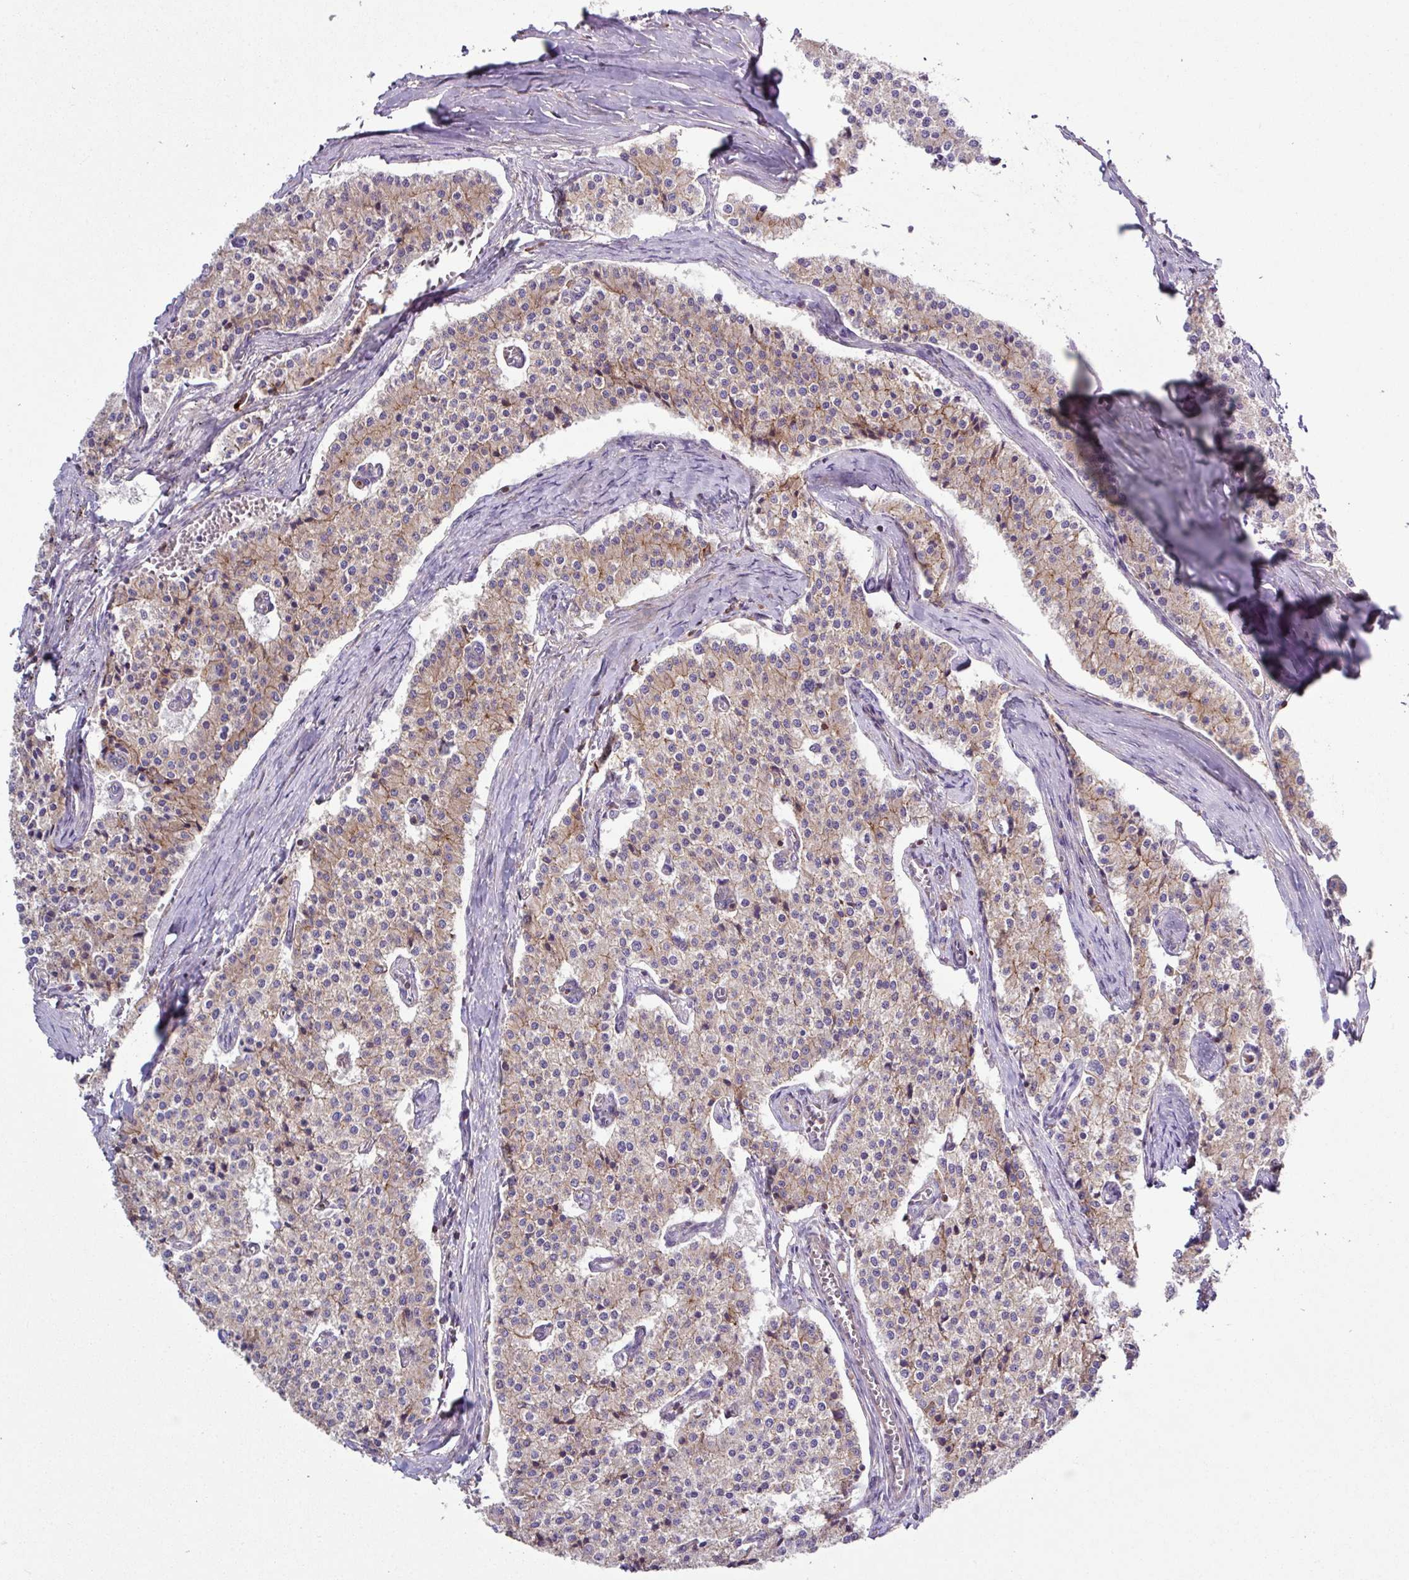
{"staining": {"intensity": "weak", "quantity": "<25%", "location": "cytoplasmic/membranous"}, "tissue": "carcinoid", "cell_type": "Tumor cells", "image_type": "cancer", "snomed": [{"axis": "morphology", "description": "Carcinoid, malignant, NOS"}, {"axis": "topography", "description": "Colon"}], "caption": "This is an IHC histopathology image of human carcinoid. There is no staining in tumor cells.", "gene": "RIC1", "patient": {"sex": "female", "age": 52}}